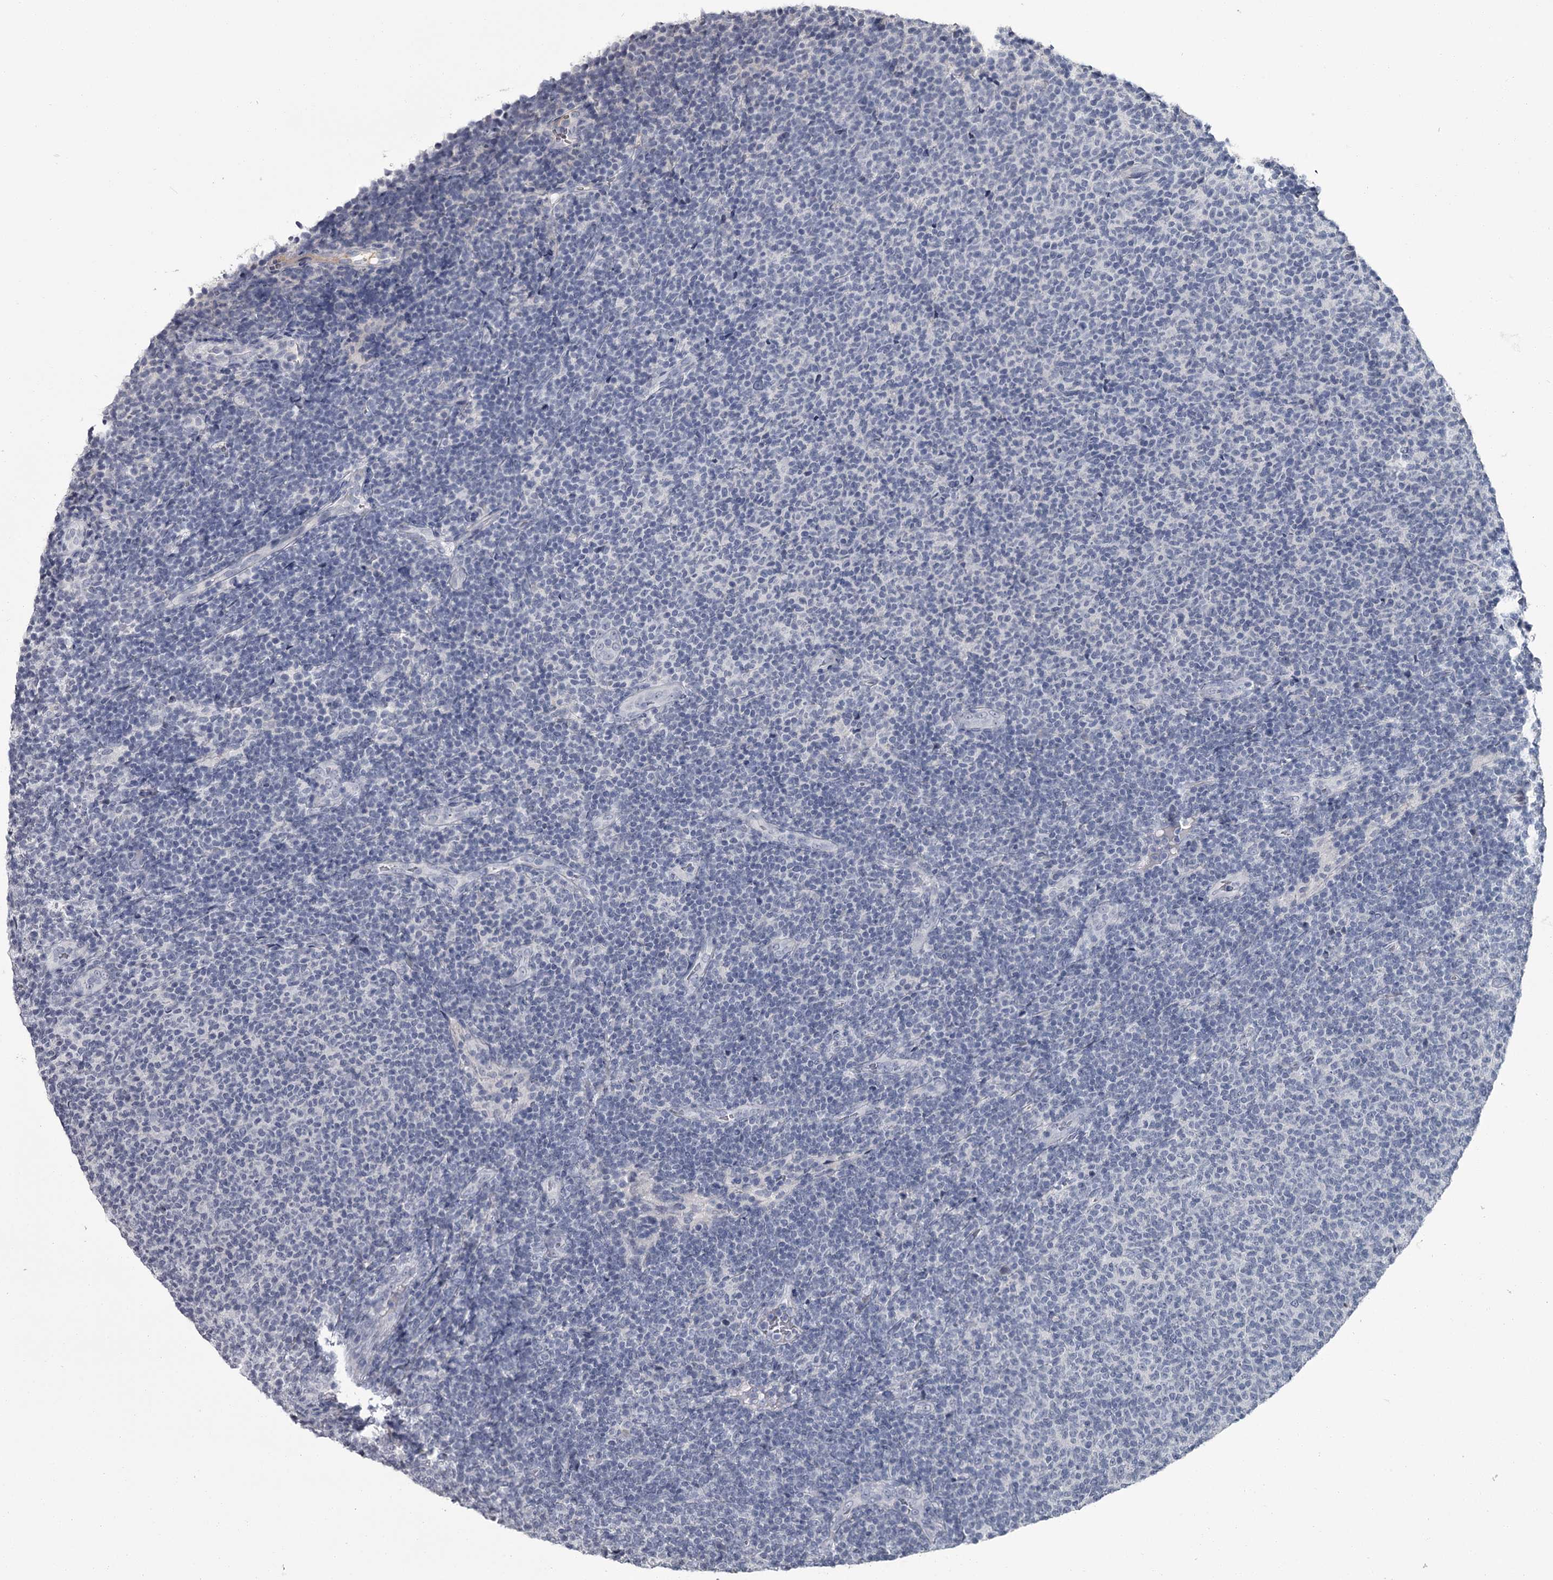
{"staining": {"intensity": "negative", "quantity": "none", "location": "none"}, "tissue": "lymphoma", "cell_type": "Tumor cells", "image_type": "cancer", "snomed": [{"axis": "morphology", "description": "Malignant lymphoma, non-Hodgkin's type, Low grade"}, {"axis": "topography", "description": "Lymph node"}], "caption": "High magnification brightfield microscopy of lymphoma stained with DAB (brown) and counterstained with hematoxylin (blue): tumor cells show no significant expression. (Immunohistochemistry (ihc), brightfield microscopy, high magnification).", "gene": "DAO", "patient": {"sex": "male", "age": 66}}